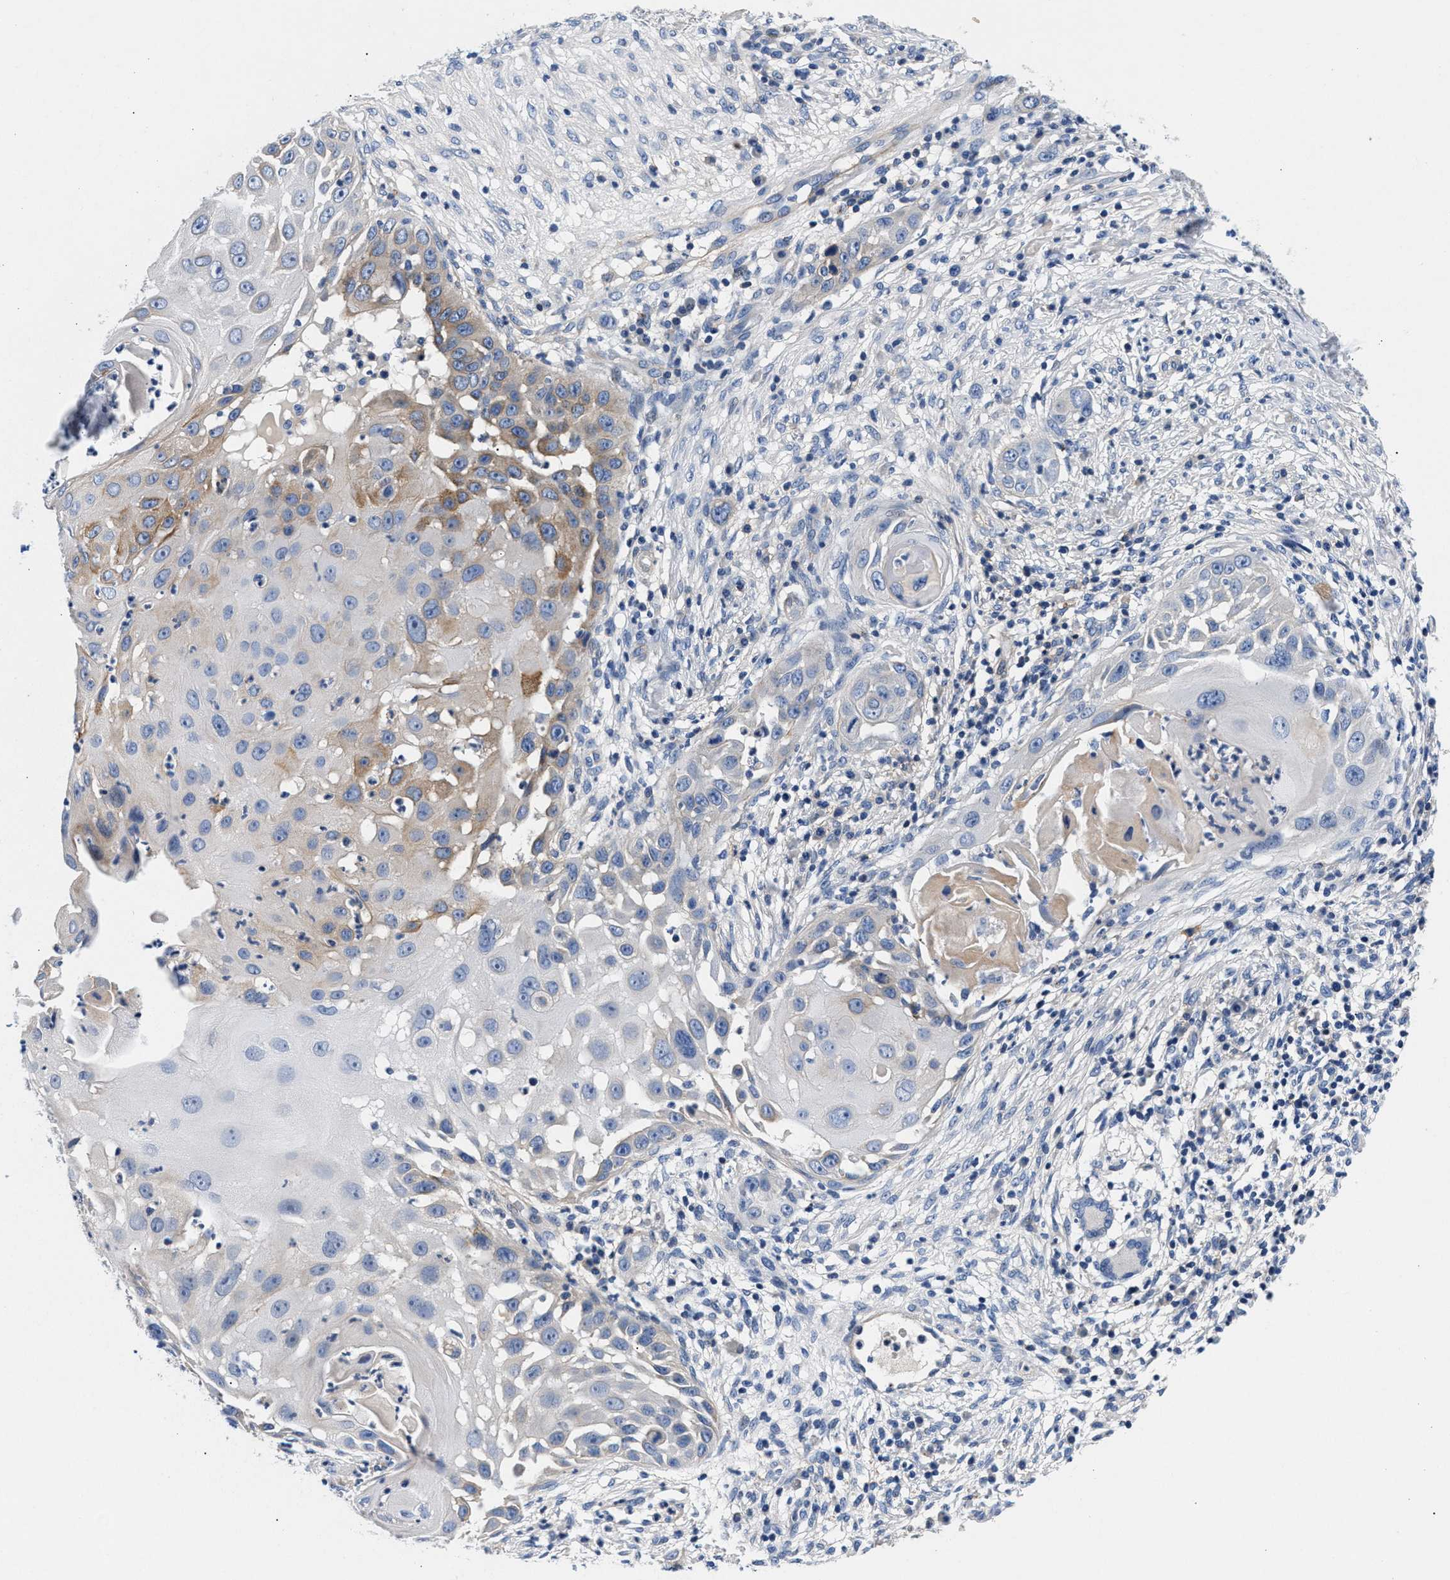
{"staining": {"intensity": "weak", "quantity": "25%-75%", "location": "cytoplasmic/membranous"}, "tissue": "skin cancer", "cell_type": "Tumor cells", "image_type": "cancer", "snomed": [{"axis": "morphology", "description": "Squamous cell carcinoma, NOS"}, {"axis": "topography", "description": "Skin"}], "caption": "The immunohistochemical stain labels weak cytoplasmic/membranous positivity in tumor cells of skin squamous cell carcinoma tissue.", "gene": "P2RY4", "patient": {"sex": "female", "age": 44}}